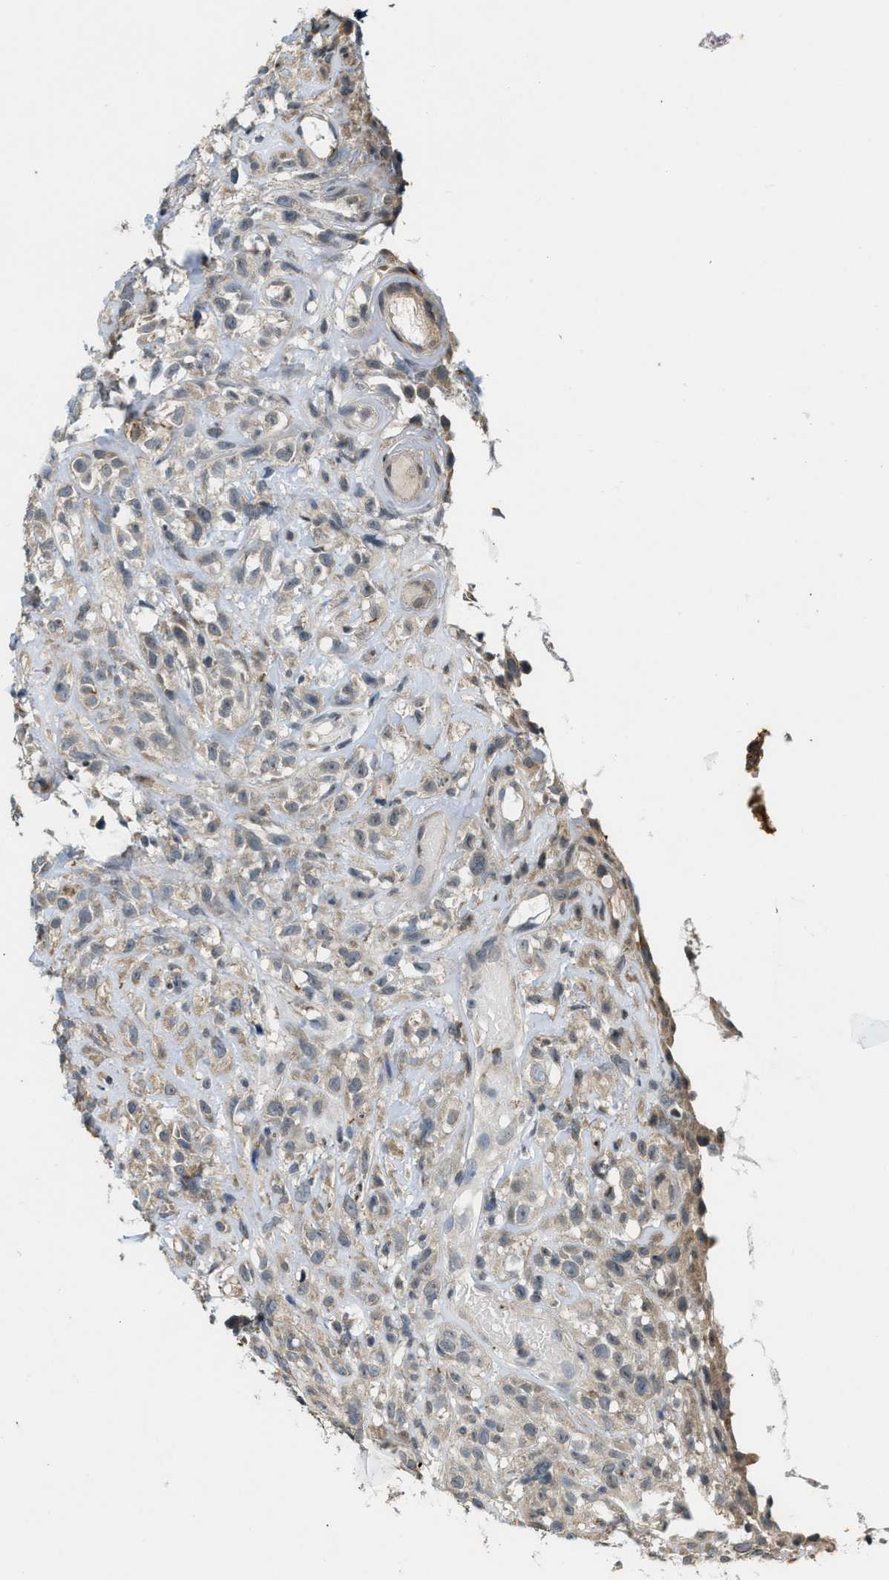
{"staining": {"intensity": "weak", "quantity": ">75%", "location": "cytoplasmic/membranous"}, "tissue": "head and neck cancer", "cell_type": "Tumor cells", "image_type": "cancer", "snomed": [{"axis": "morphology", "description": "Normal tissue, NOS"}, {"axis": "morphology", "description": "Squamous cell carcinoma, NOS"}, {"axis": "topography", "description": "Cartilage tissue"}, {"axis": "topography", "description": "Head-Neck"}], "caption": "A histopathology image of human squamous cell carcinoma (head and neck) stained for a protein exhibits weak cytoplasmic/membranous brown staining in tumor cells.", "gene": "KIF21A", "patient": {"sex": "male", "age": 62}}